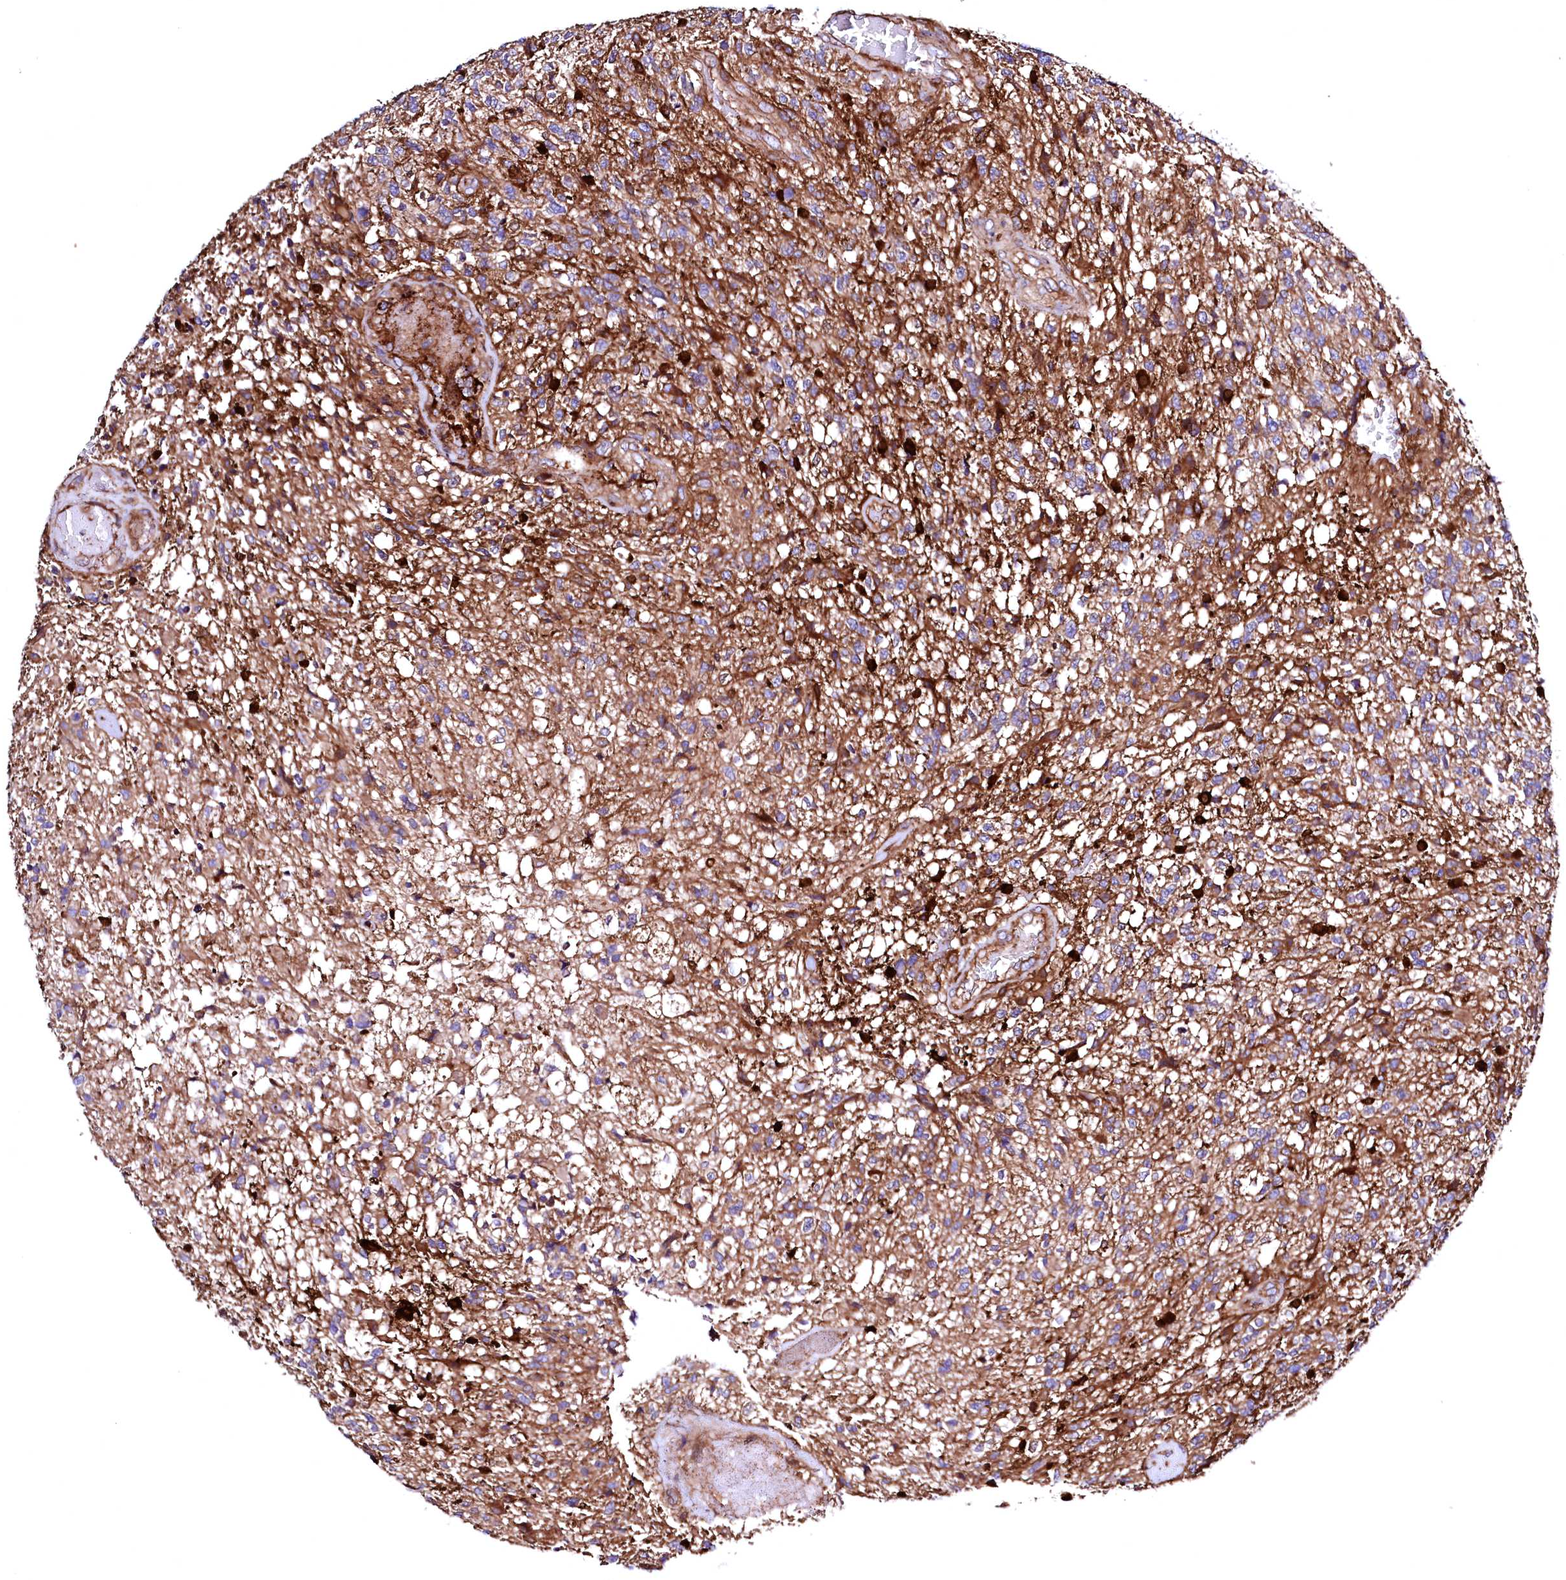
{"staining": {"intensity": "moderate", "quantity": "<25%", "location": "cytoplasmic/membranous"}, "tissue": "glioma", "cell_type": "Tumor cells", "image_type": "cancer", "snomed": [{"axis": "morphology", "description": "Glioma, malignant, High grade"}, {"axis": "topography", "description": "Brain"}], "caption": "Moderate cytoplasmic/membranous protein staining is present in approximately <25% of tumor cells in glioma.", "gene": "STAMBPL1", "patient": {"sex": "male", "age": 56}}